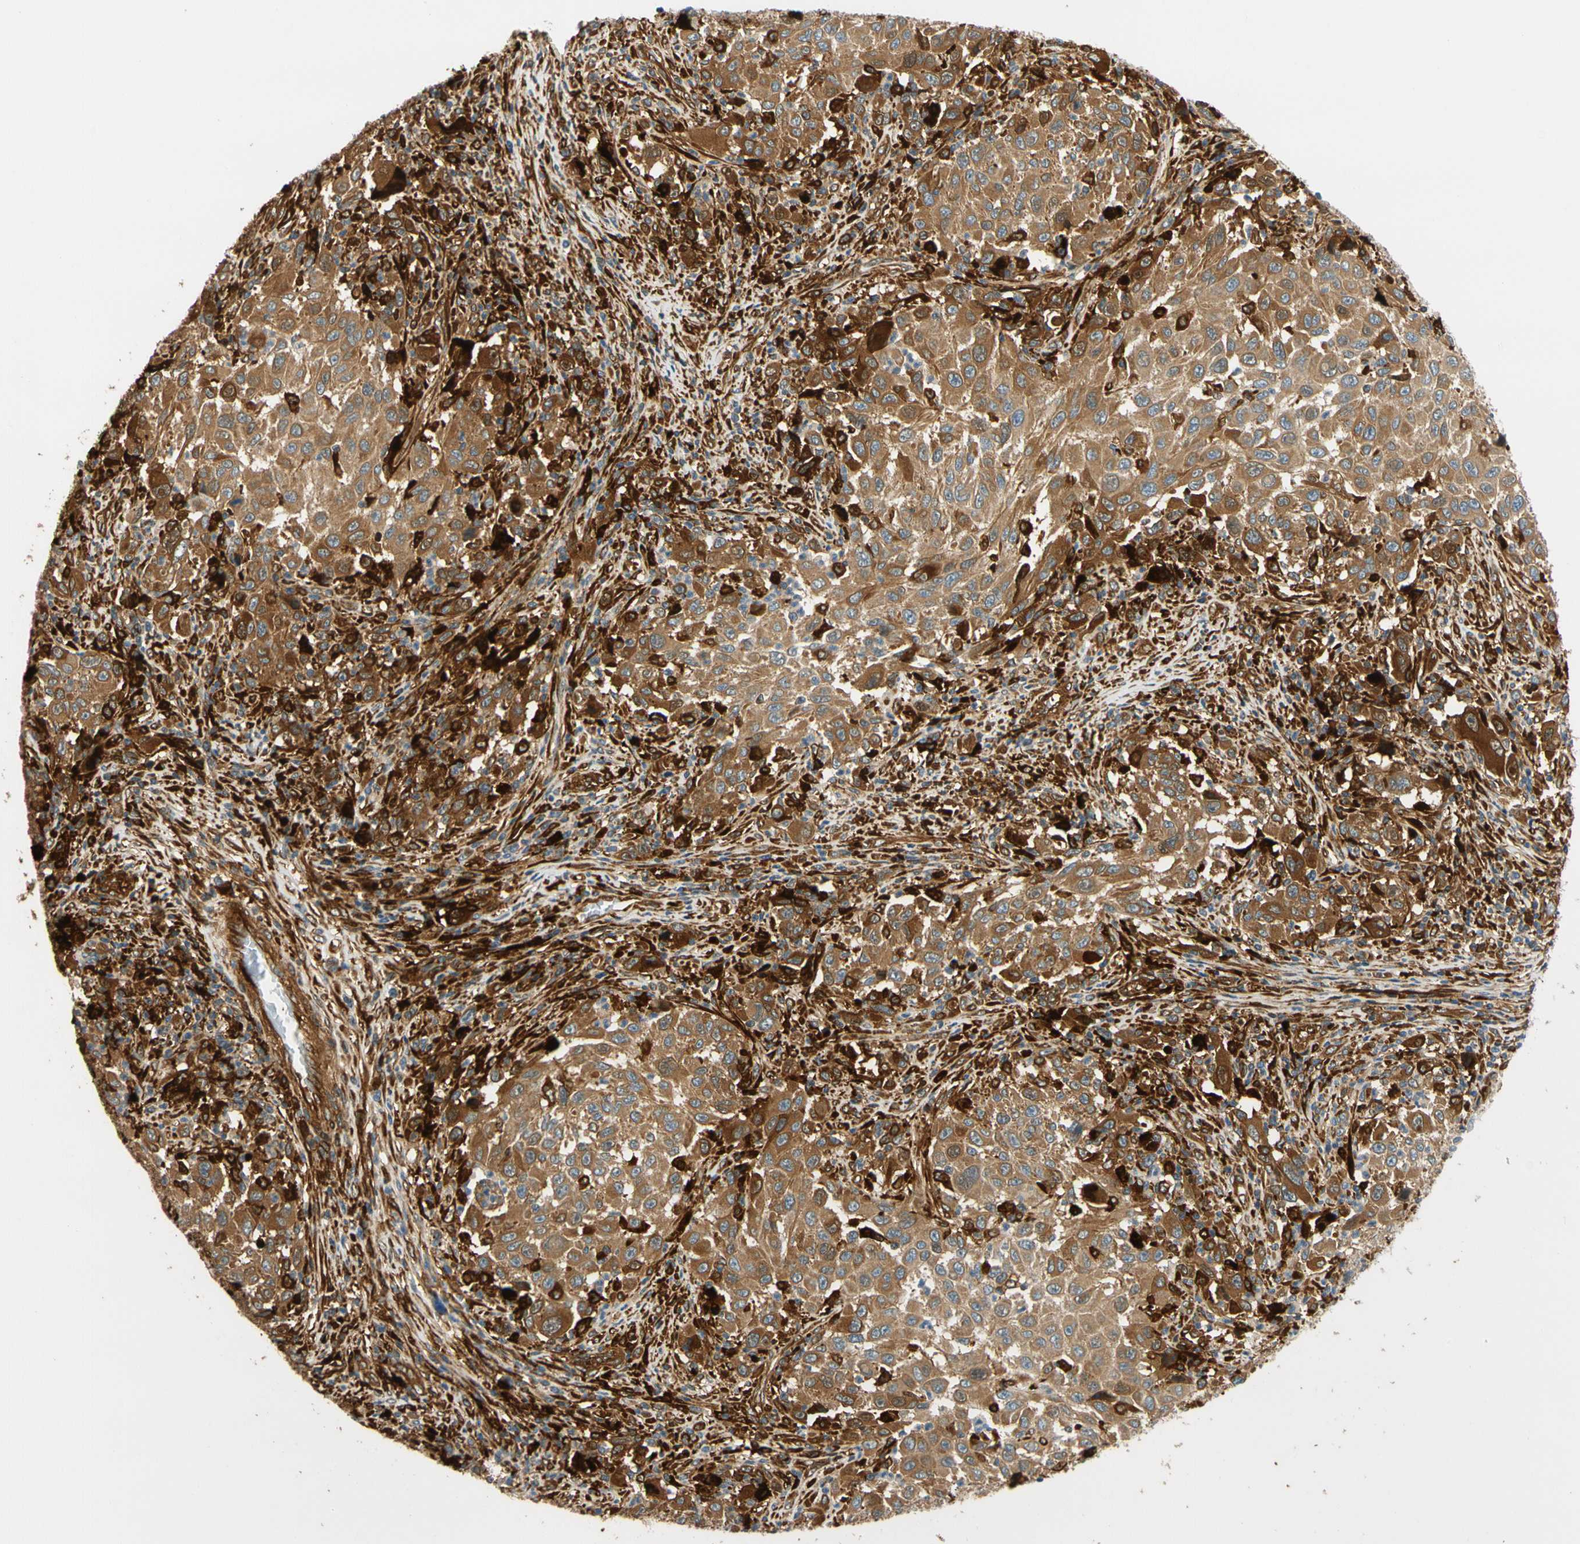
{"staining": {"intensity": "moderate", "quantity": ">75%", "location": "cytoplasmic/membranous"}, "tissue": "melanoma", "cell_type": "Tumor cells", "image_type": "cancer", "snomed": [{"axis": "morphology", "description": "Malignant melanoma, Metastatic site"}, {"axis": "topography", "description": "Lymph node"}], "caption": "Immunohistochemical staining of human melanoma reveals medium levels of moderate cytoplasmic/membranous expression in approximately >75% of tumor cells.", "gene": "PARP14", "patient": {"sex": "male", "age": 61}}